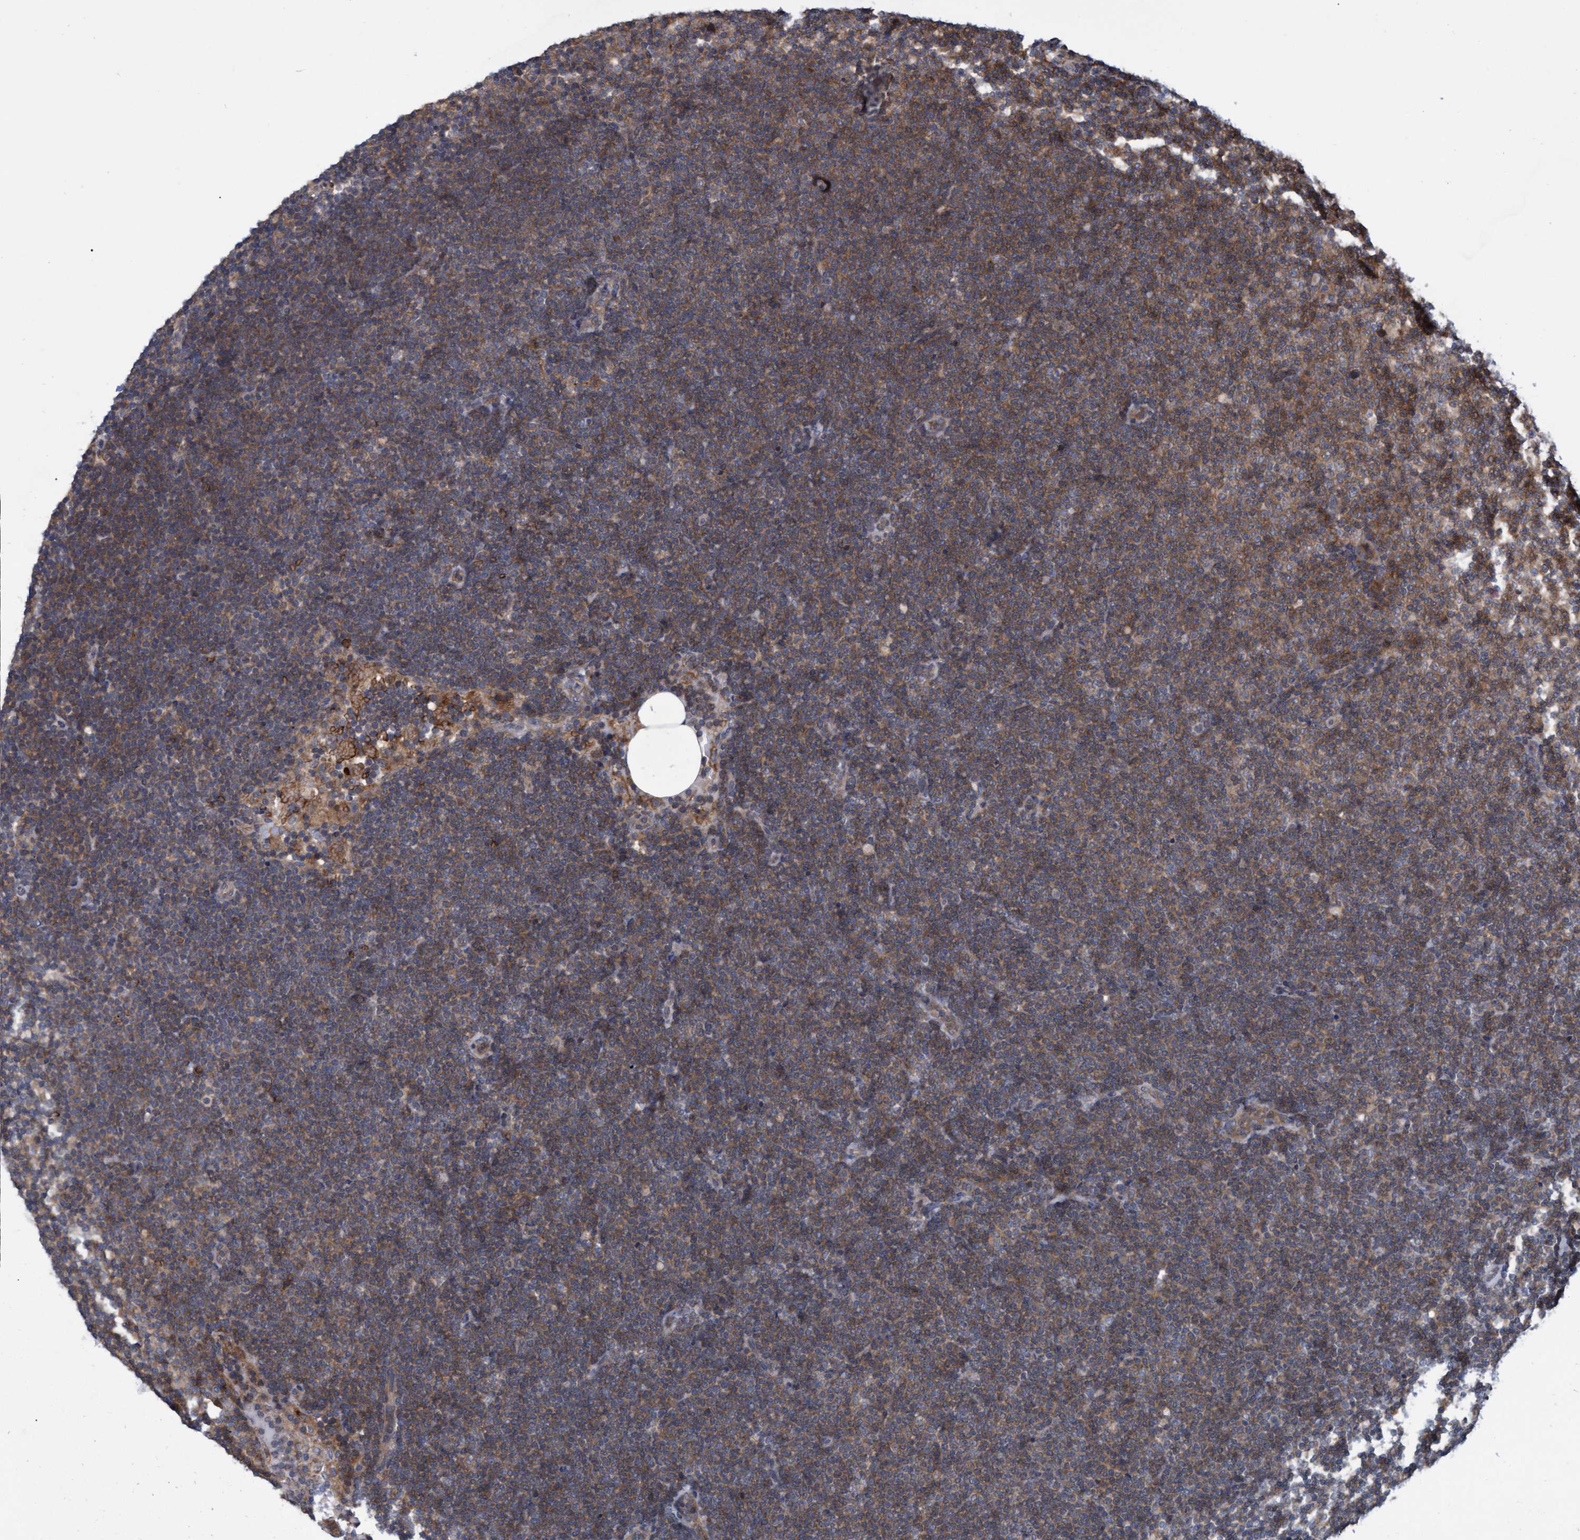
{"staining": {"intensity": "weak", "quantity": ">75%", "location": "cytoplasmic/membranous"}, "tissue": "lymphoma", "cell_type": "Tumor cells", "image_type": "cancer", "snomed": [{"axis": "morphology", "description": "Malignant lymphoma, non-Hodgkin's type, Low grade"}, {"axis": "topography", "description": "Lymph node"}], "caption": "This is a micrograph of immunohistochemistry (IHC) staining of lymphoma, which shows weak staining in the cytoplasmic/membranous of tumor cells.", "gene": "NAA15", "patient": {"sex": "female", "age": 53}}